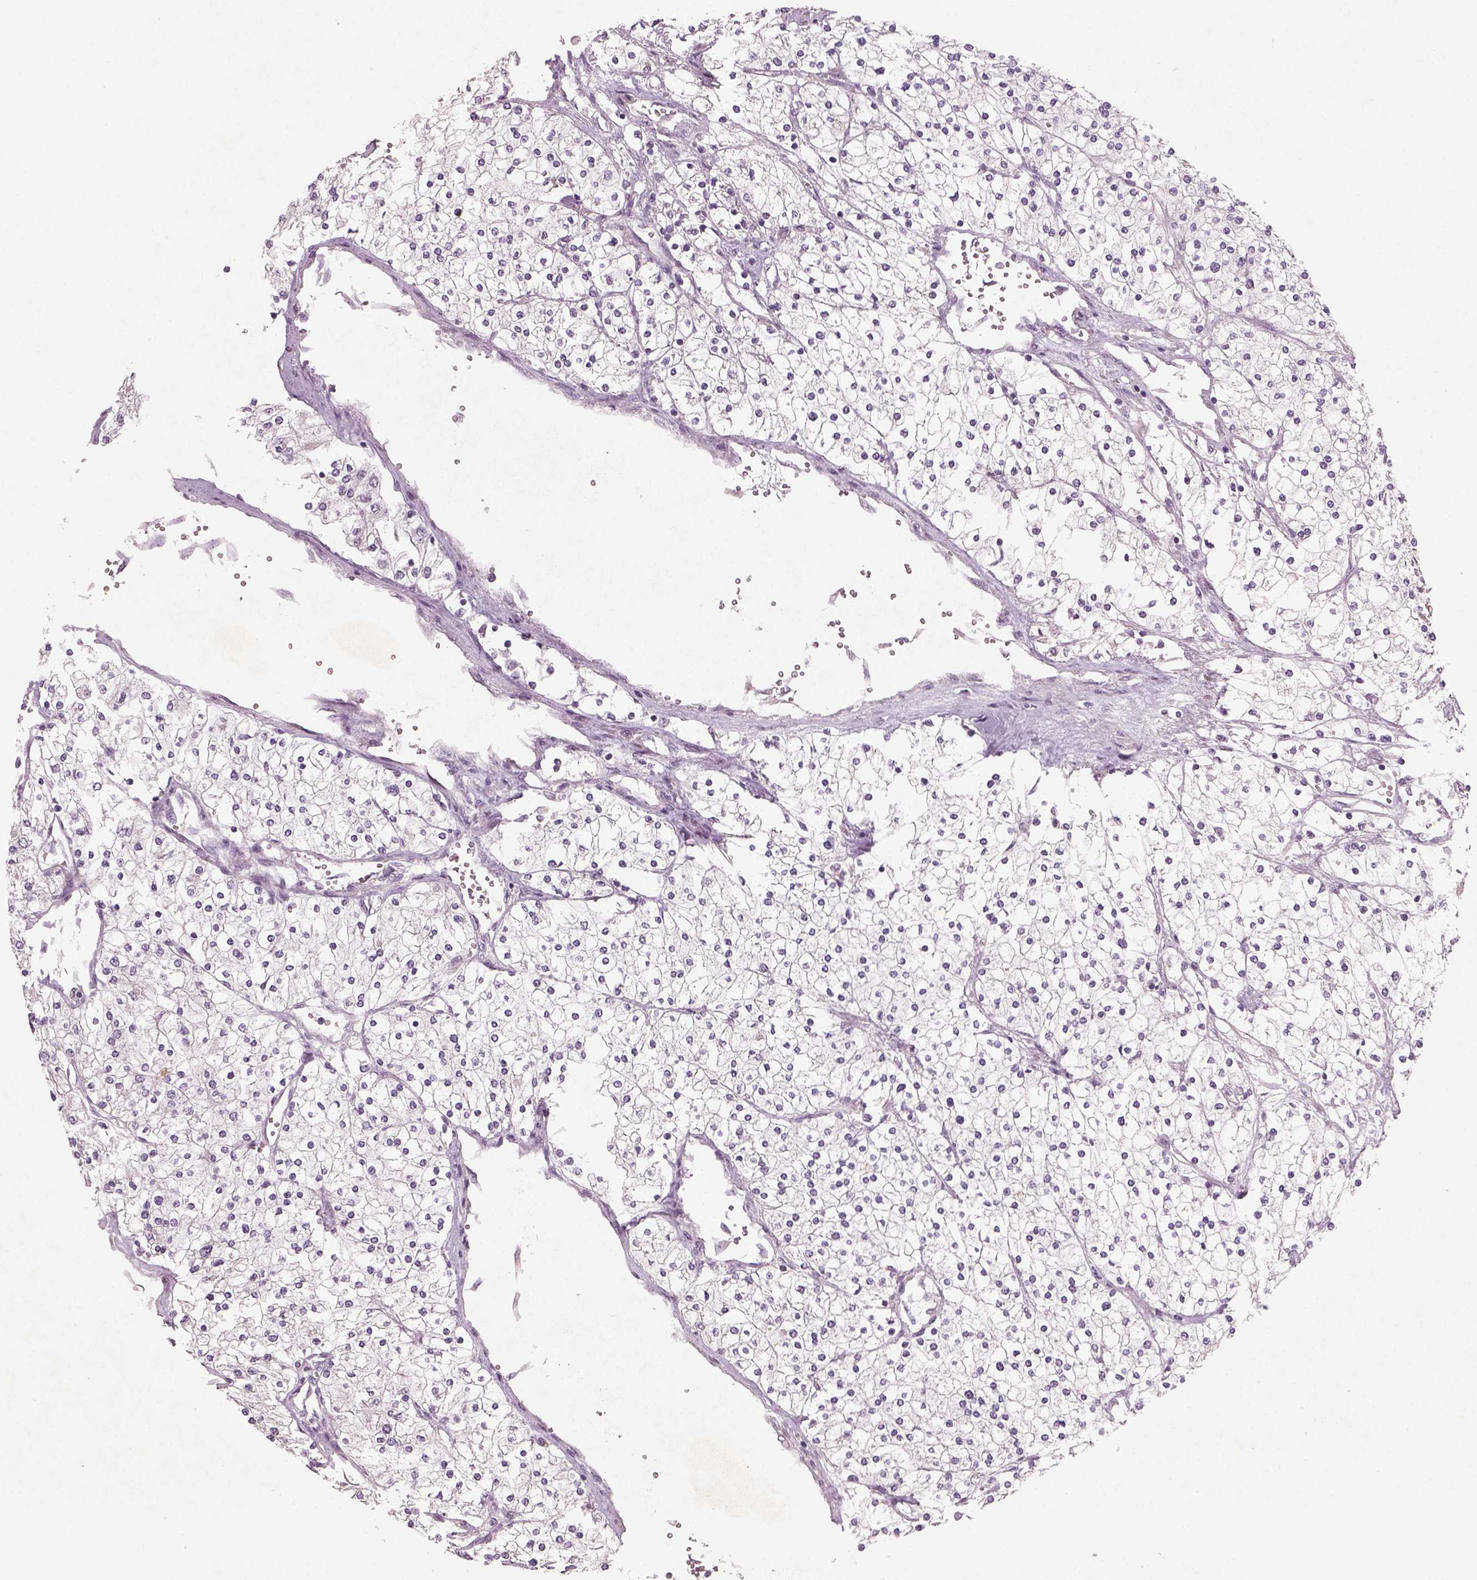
{"staining": {"intensity": "negative", "quantity": "none", "location": "none"}, "tissue": "renal cancer", "cell_type": "Tumor cells", "image_type": "cancer", "snomed": [{"axis": "morphology", "description": "Adenocarcinoma, NOS"}, {"axis": "topography", "description": "Kidney"}], "caption": "This is an immunohistochemistry image of human adenocarcinoma (renal). There is no positivity in tumor cells.", "gene": "PENK", "patient": {"sex": "male", "age": 80}}